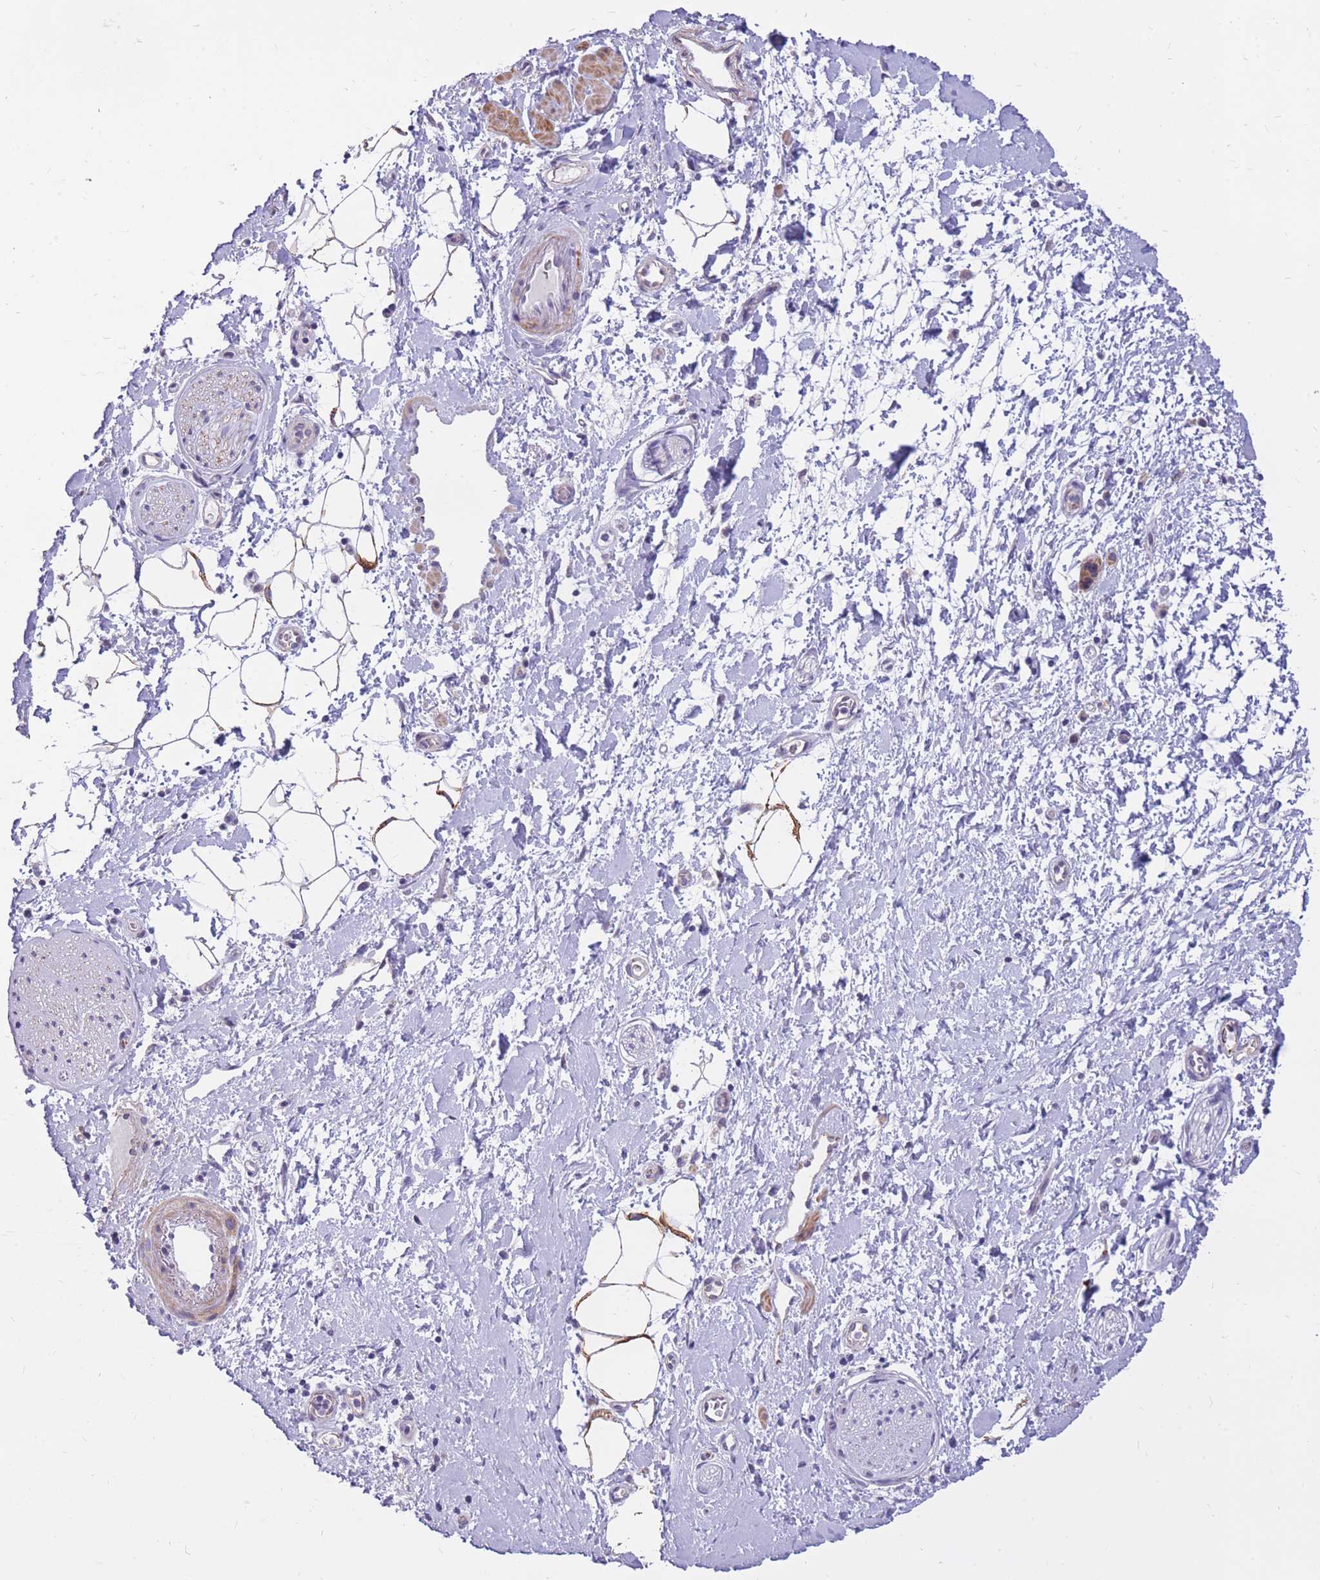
{"staining": {"intensity": "moderate", "quantity": "<25%", "location": "cytoplasmic/membranous"}, "tissue": "adipose tissue", "cell_type": "Adipocytes", "image_type": "normal", "snomed": [{"axis": "morphology", "description": "Normal tissue, NOS"}, {"axis": "morphology", "description": "Adenocarcinoma, NOS"}, {"axis": "topography", "description": "Pancreas"}, {"axis": "topography", "description": "Peripheral nerve tissue"}], "caption": "Immunohistochemistry of unremarkable adipose tissue displays low levels of moderate cytoplasmic/membranous expression in approximately <25% of adipocytes.", "gene": "RNF170", "patient": {"sex": "female", "age": 77}}